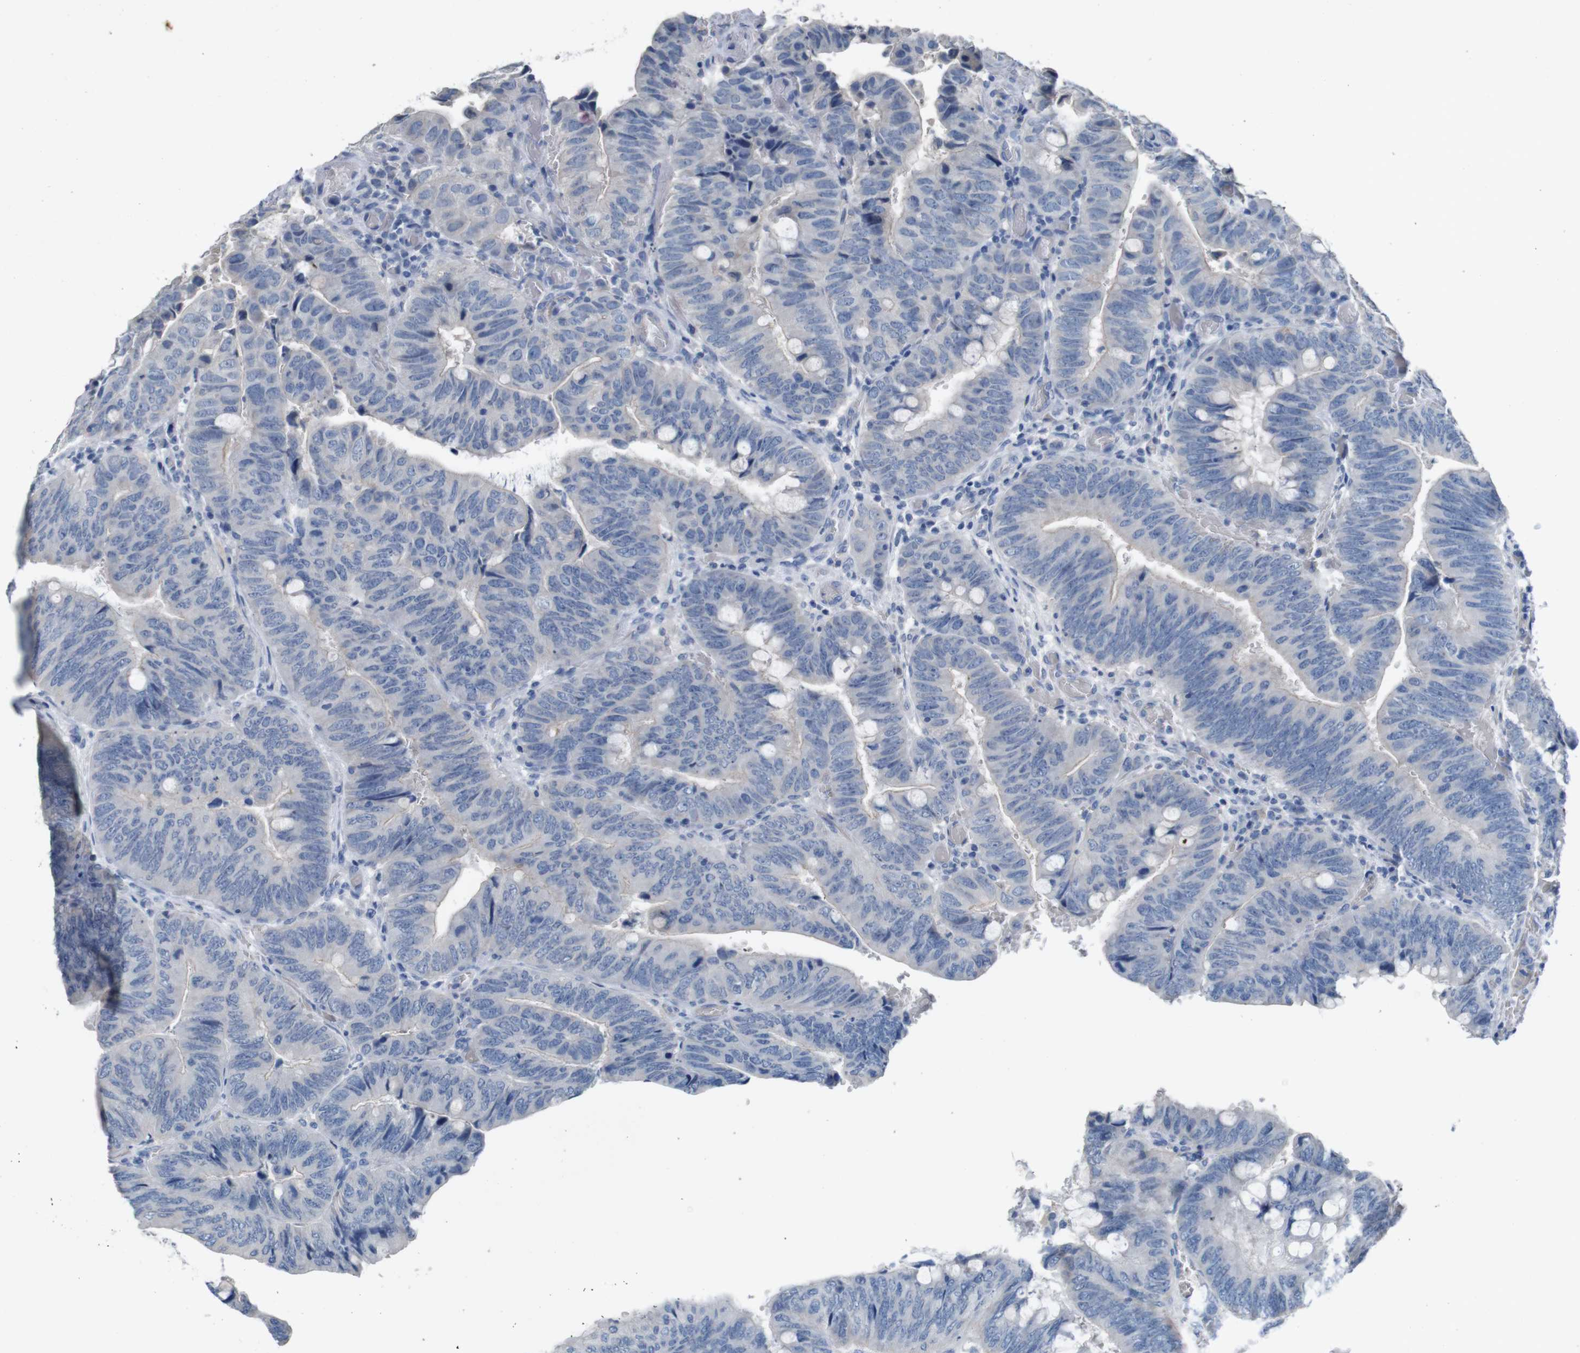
{"staining": {"intensity": "negative", "quantity": "none", "location": "none"}, "tissue": "colorectal cancer", "cell_type": "Tumor cells", "image_type": "cancer", "snomed": [{"axis": "morphology", "description": "Normal tissue, NOS"}, {"axis": "morphology", "description": "Adenocarcinoma, NOS"}, {"axis": "topography", "description": "Rectum"}, {"axis": "topography", "description": "Peripheral nerve tissue"}], "caption": "Immunohistochemistry (IHC) photomicrograph of adenocarcinoma (colorectal) stained for a protein (brown), which shows no positivity in tumor cells.", "gene": "SLC2A8", "patient": {"sex": "male", "age": 92}}